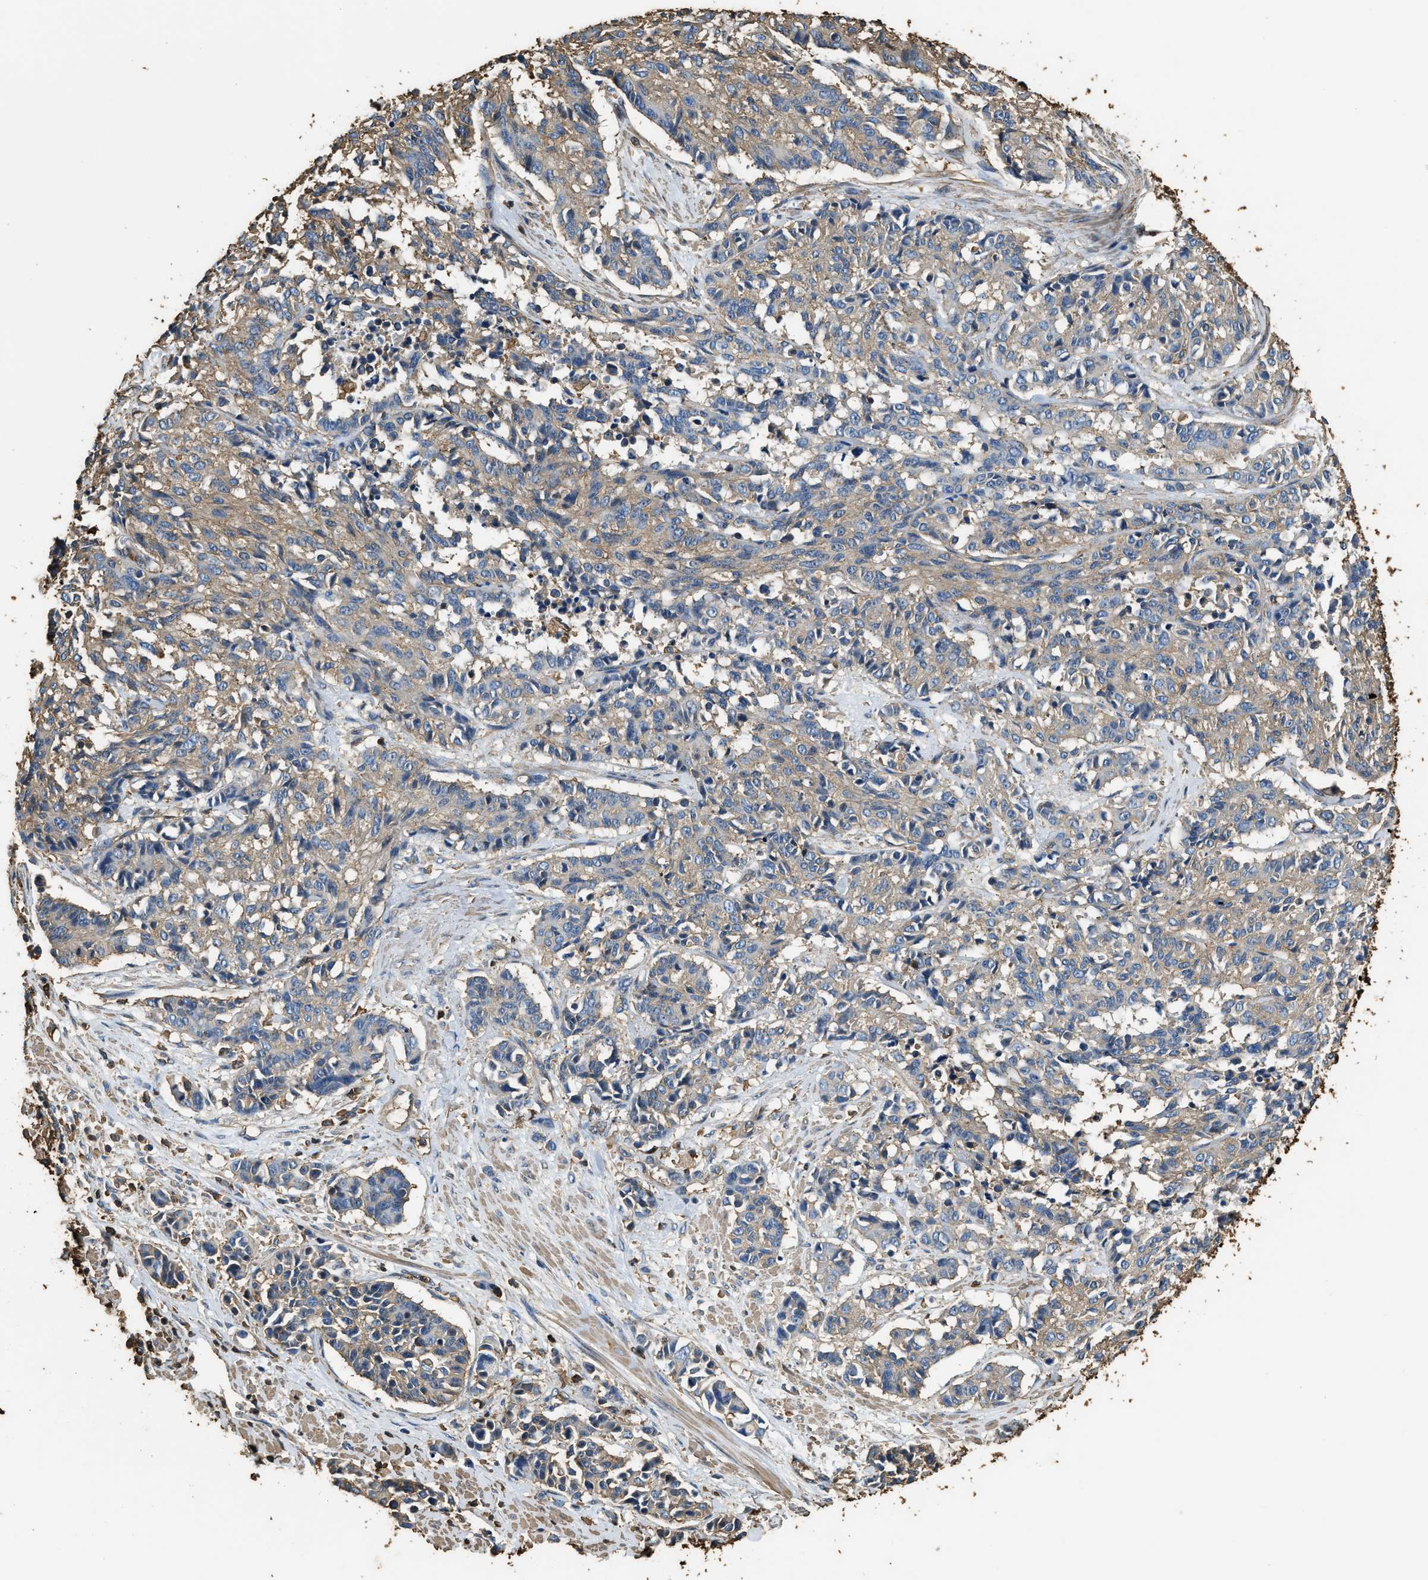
{"staining": {"intensity": "weak", "quantity": "25%-75%", "location": "cytoplasmic/membranous"}, "tissue": "cervical cancer", "cell_type": "Tumor cells", "image_type": "cancer", "snomed": [{"axis": "morphology", "description": "Squamous cell carcinoma, NOS"}, {"axis": "topography", "description": "Cervix"}], "caption": "Cervical squamous cell carcinoma was stained to show a protein in brown. There is low levels of weak cytoplasmic/membranous staining in about 25%-75% of tumor cells. (IHC, brightfield microscopy, high magnification).", "gene": "ACCS", "patient": {"sex": "female", "age": 35}}